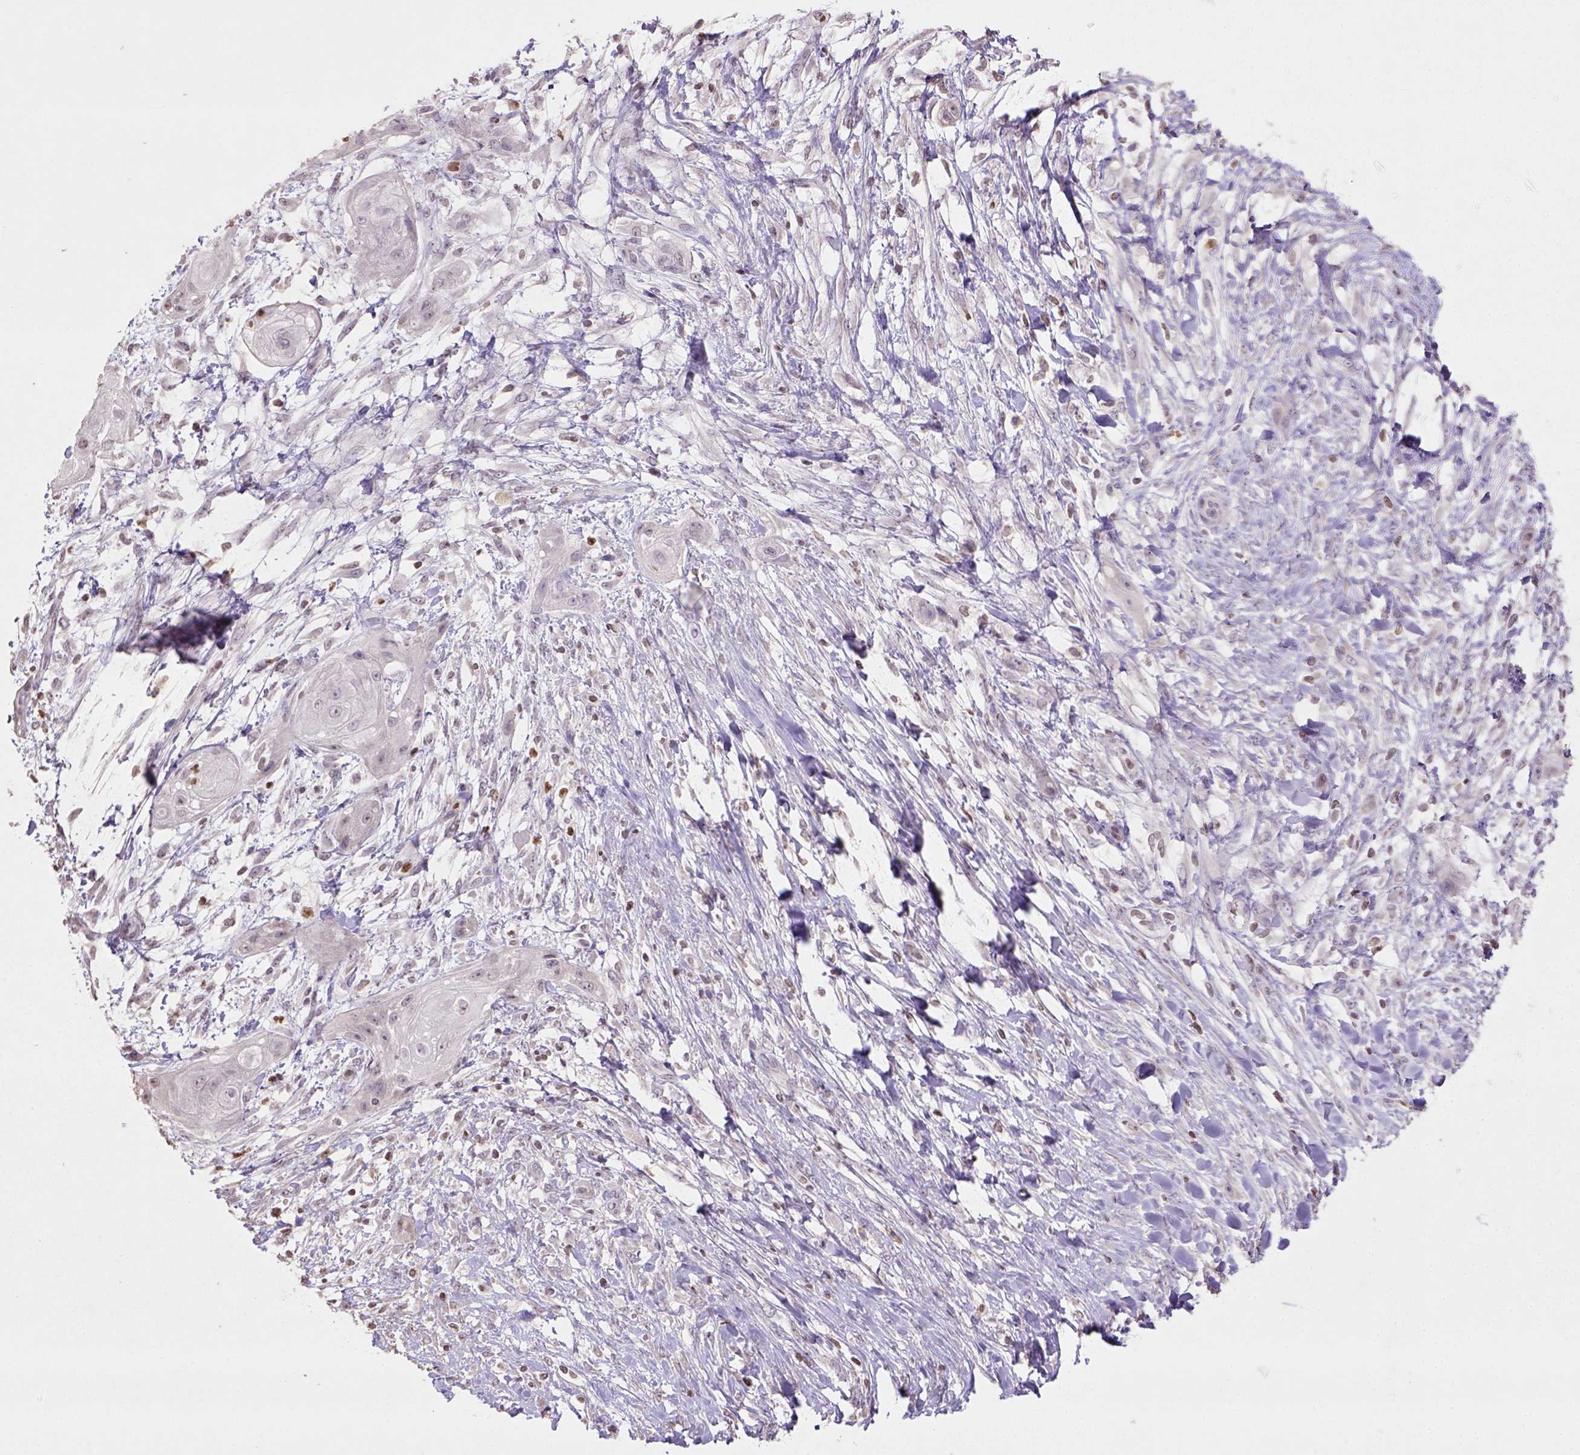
{"staining": {"intensity": "negative", "quantity": "none", "location": "none"}, "tissue": "skin cancer", "cell_type": "Tumor cells", "image_type": "cancer", "snomed": [{"axis": "morphology", "description": "Squamous cell carcinoma, NOS"}, {"axis": "topography", "description": "Skin"}], "caption": "Immunohistochemistry photomicrograph of neoplastic tissue: human skin cancer (squamous cell carcinoma) stained with DAB reveals no significant protein positivity in tumor cells.", "gene": "NUDT3", "patient": {"sex": "male", "age": 62}}